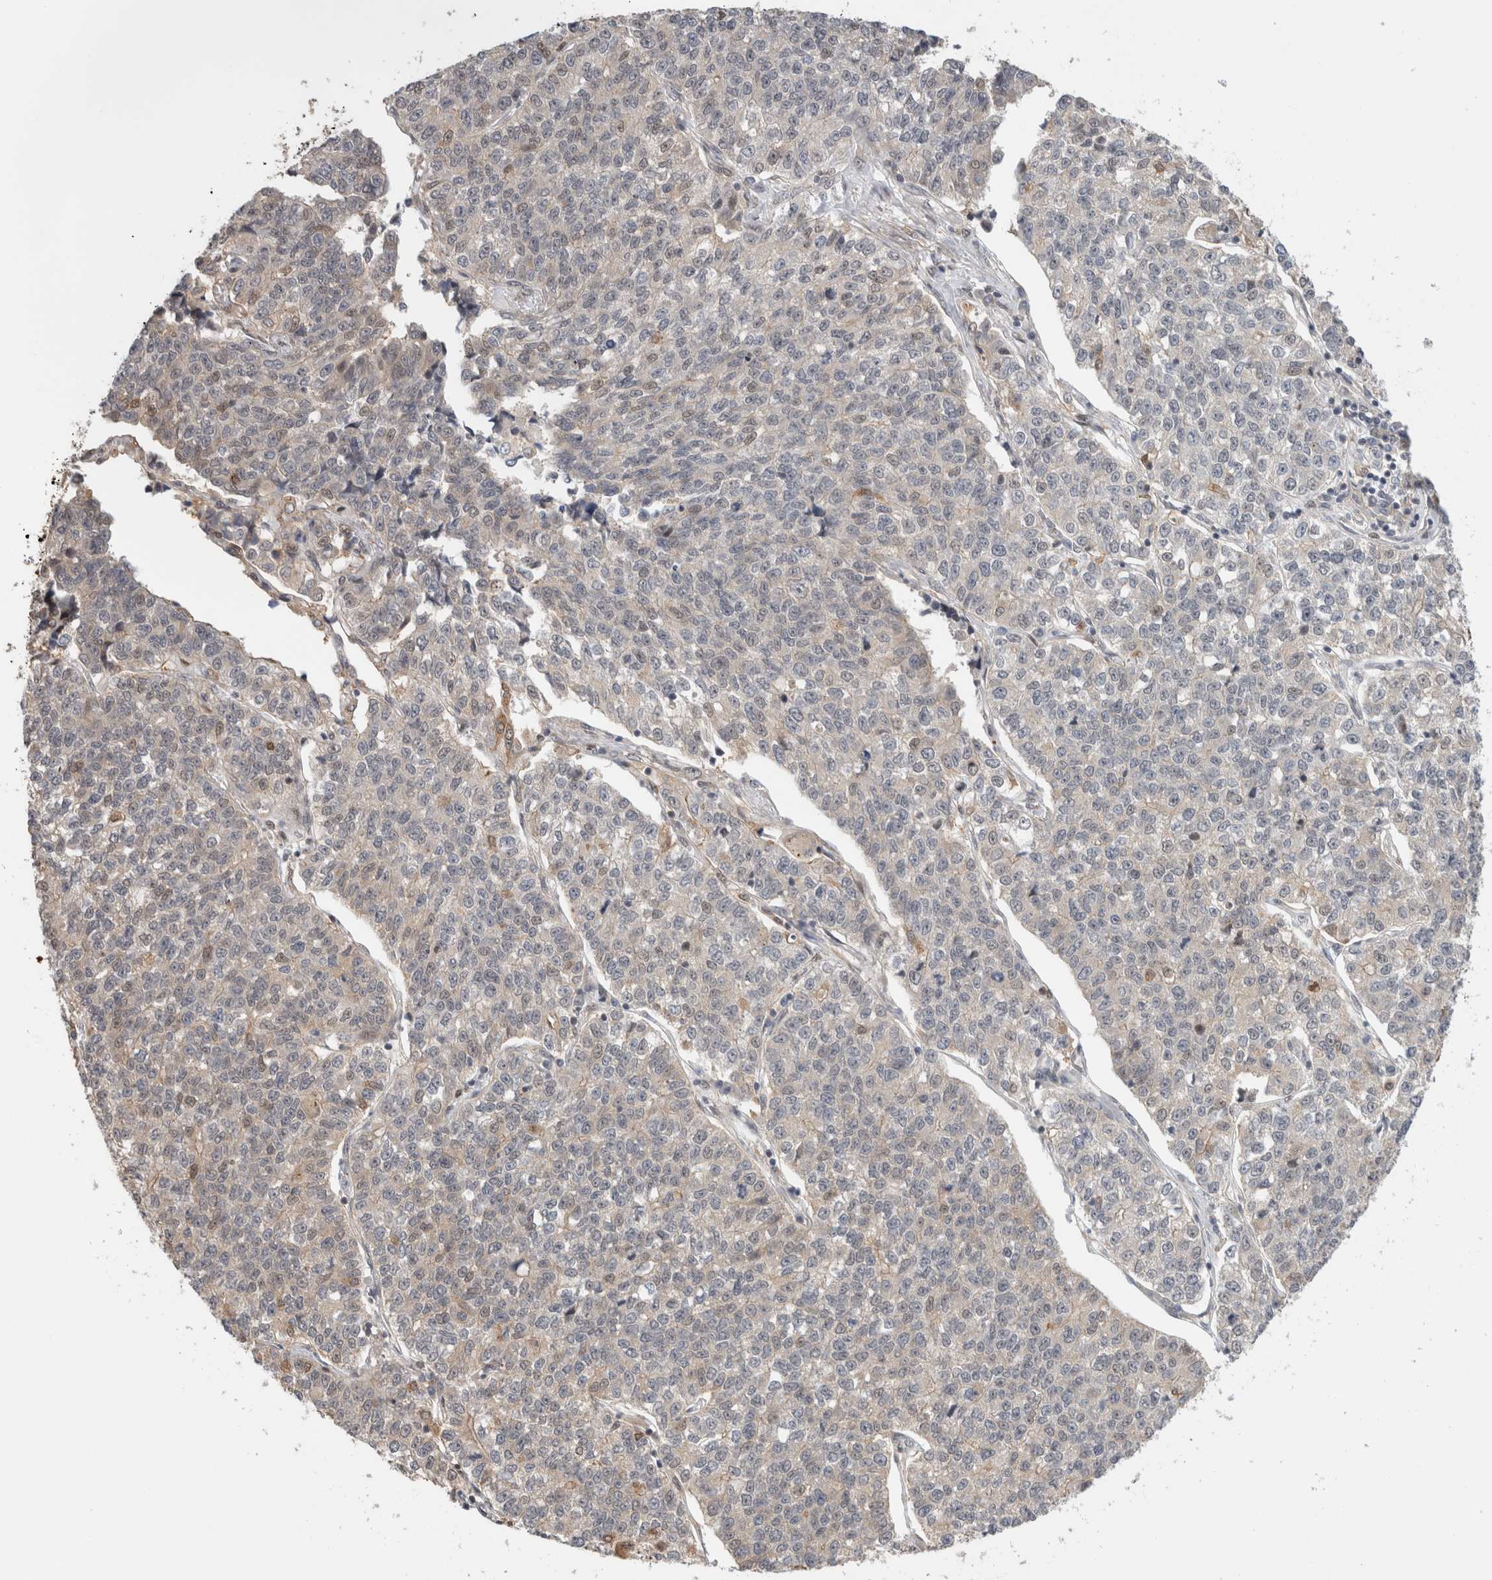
{"staining": {"intensity": "weak", "quantity": "<25%", "location": "nuclear"}, "tissue": "lung cancer", "cell_type": "Tumor cells", "image_type": "cancer", "snomed": [{"axis": "morphology", "description": "Adenocarcinoma, NOS"}, {"axis": "topography", "description": "Lung"}], "caption": "The histopathology image reveals no staining of tumor cells in lung cancer.", "gene": "OTUD6B", "patient": {"sex": "male", "age": 49}}